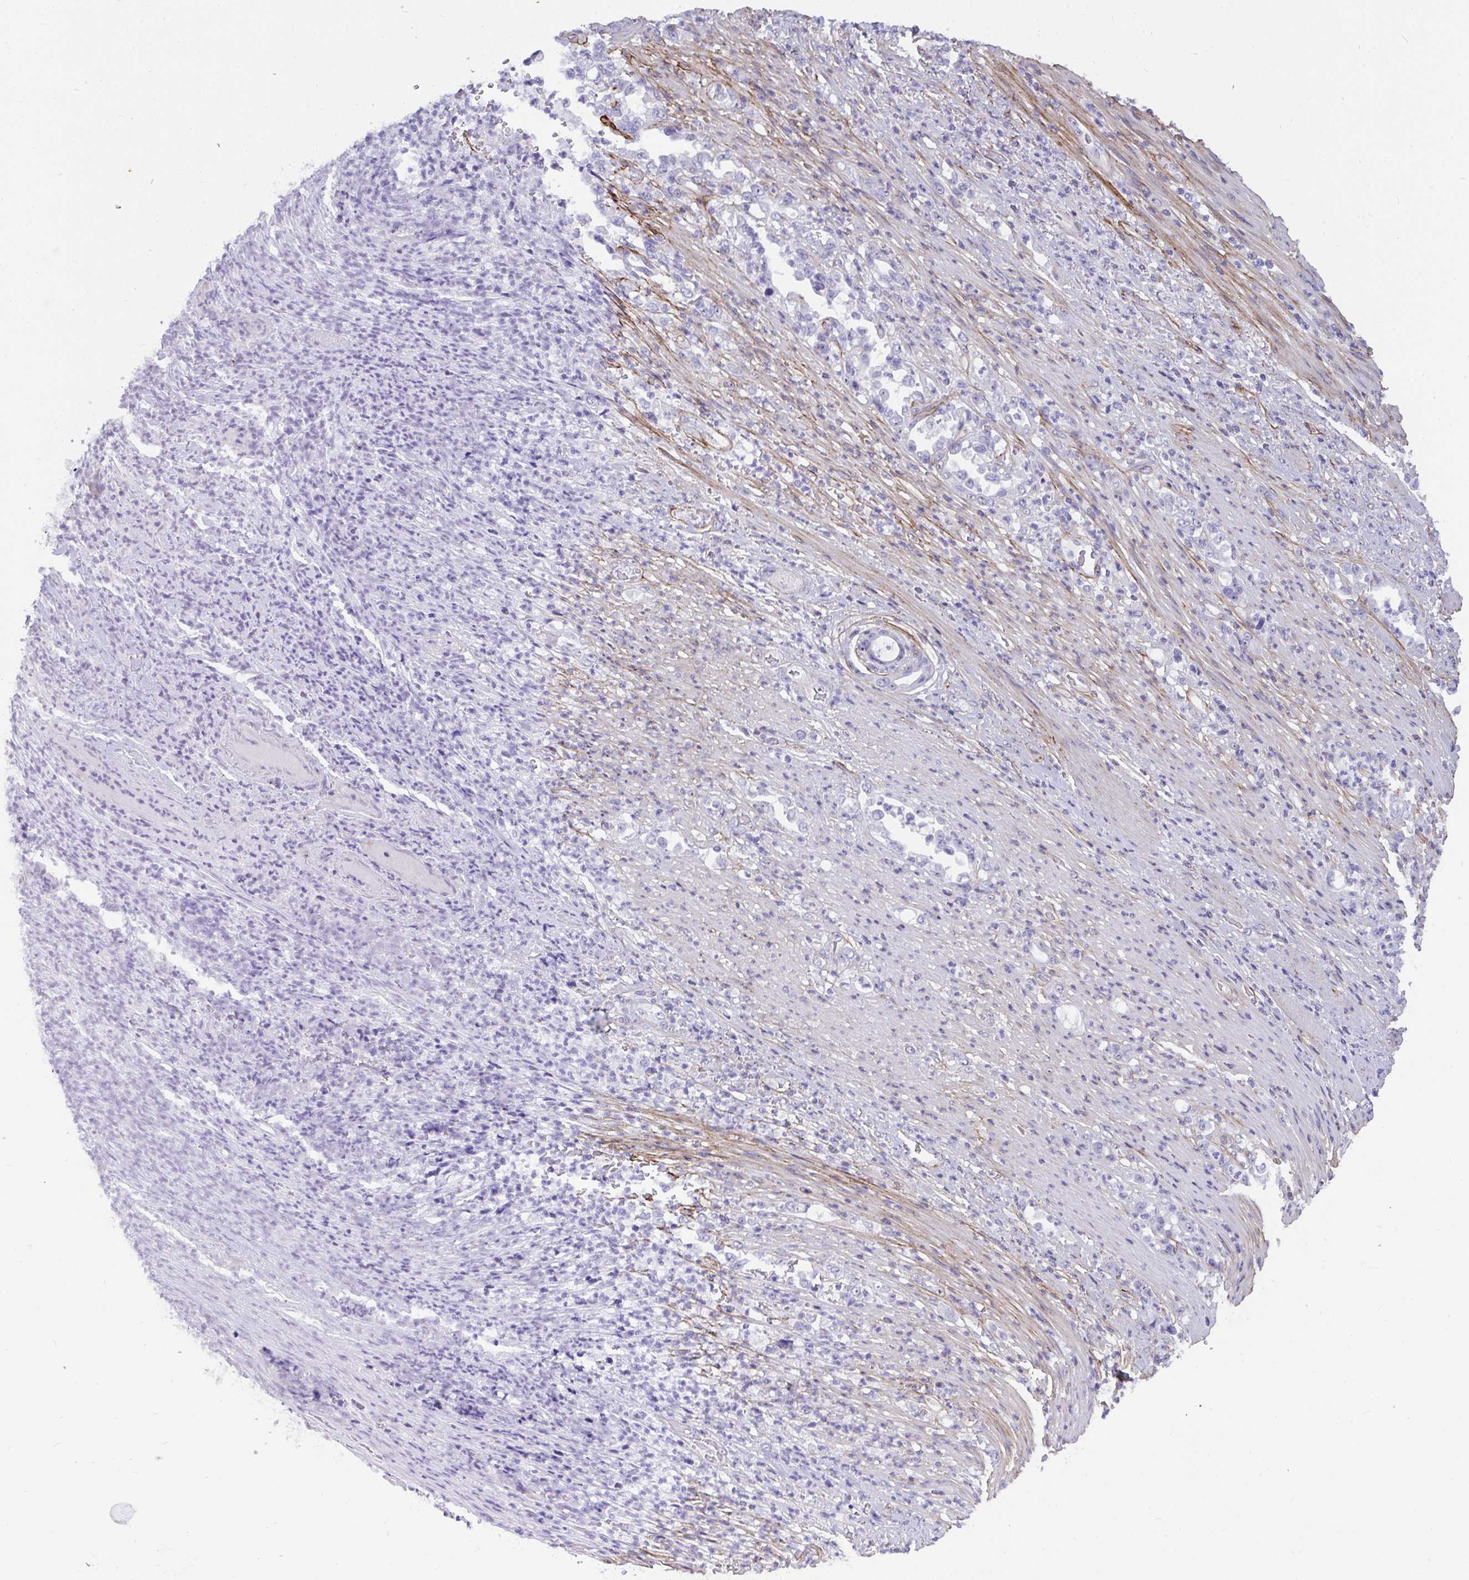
{"staining": {"intensity": "negative", "quantity": "none", "location": "none"}, "tissue": "stomach cancer", "cell_type": "Tumor cells", "image_type": "cancer", "snomed": [{"axis": "morphology", "description": "Normal tissue, NOS"}, {"axis": "morphology", "description": "Adenocarcinoma, NOS"}, {"axis": "topography", "description": "Stomach"}], "caption": "A high-resolution histopathology image shows immunohistochemistry (IHC) staining of adenocarcinoma (stomach), which displays no significant expression in tumor cells.", "gene": "LHFPL6", "patient": {"sex": "female", "age": 79}}